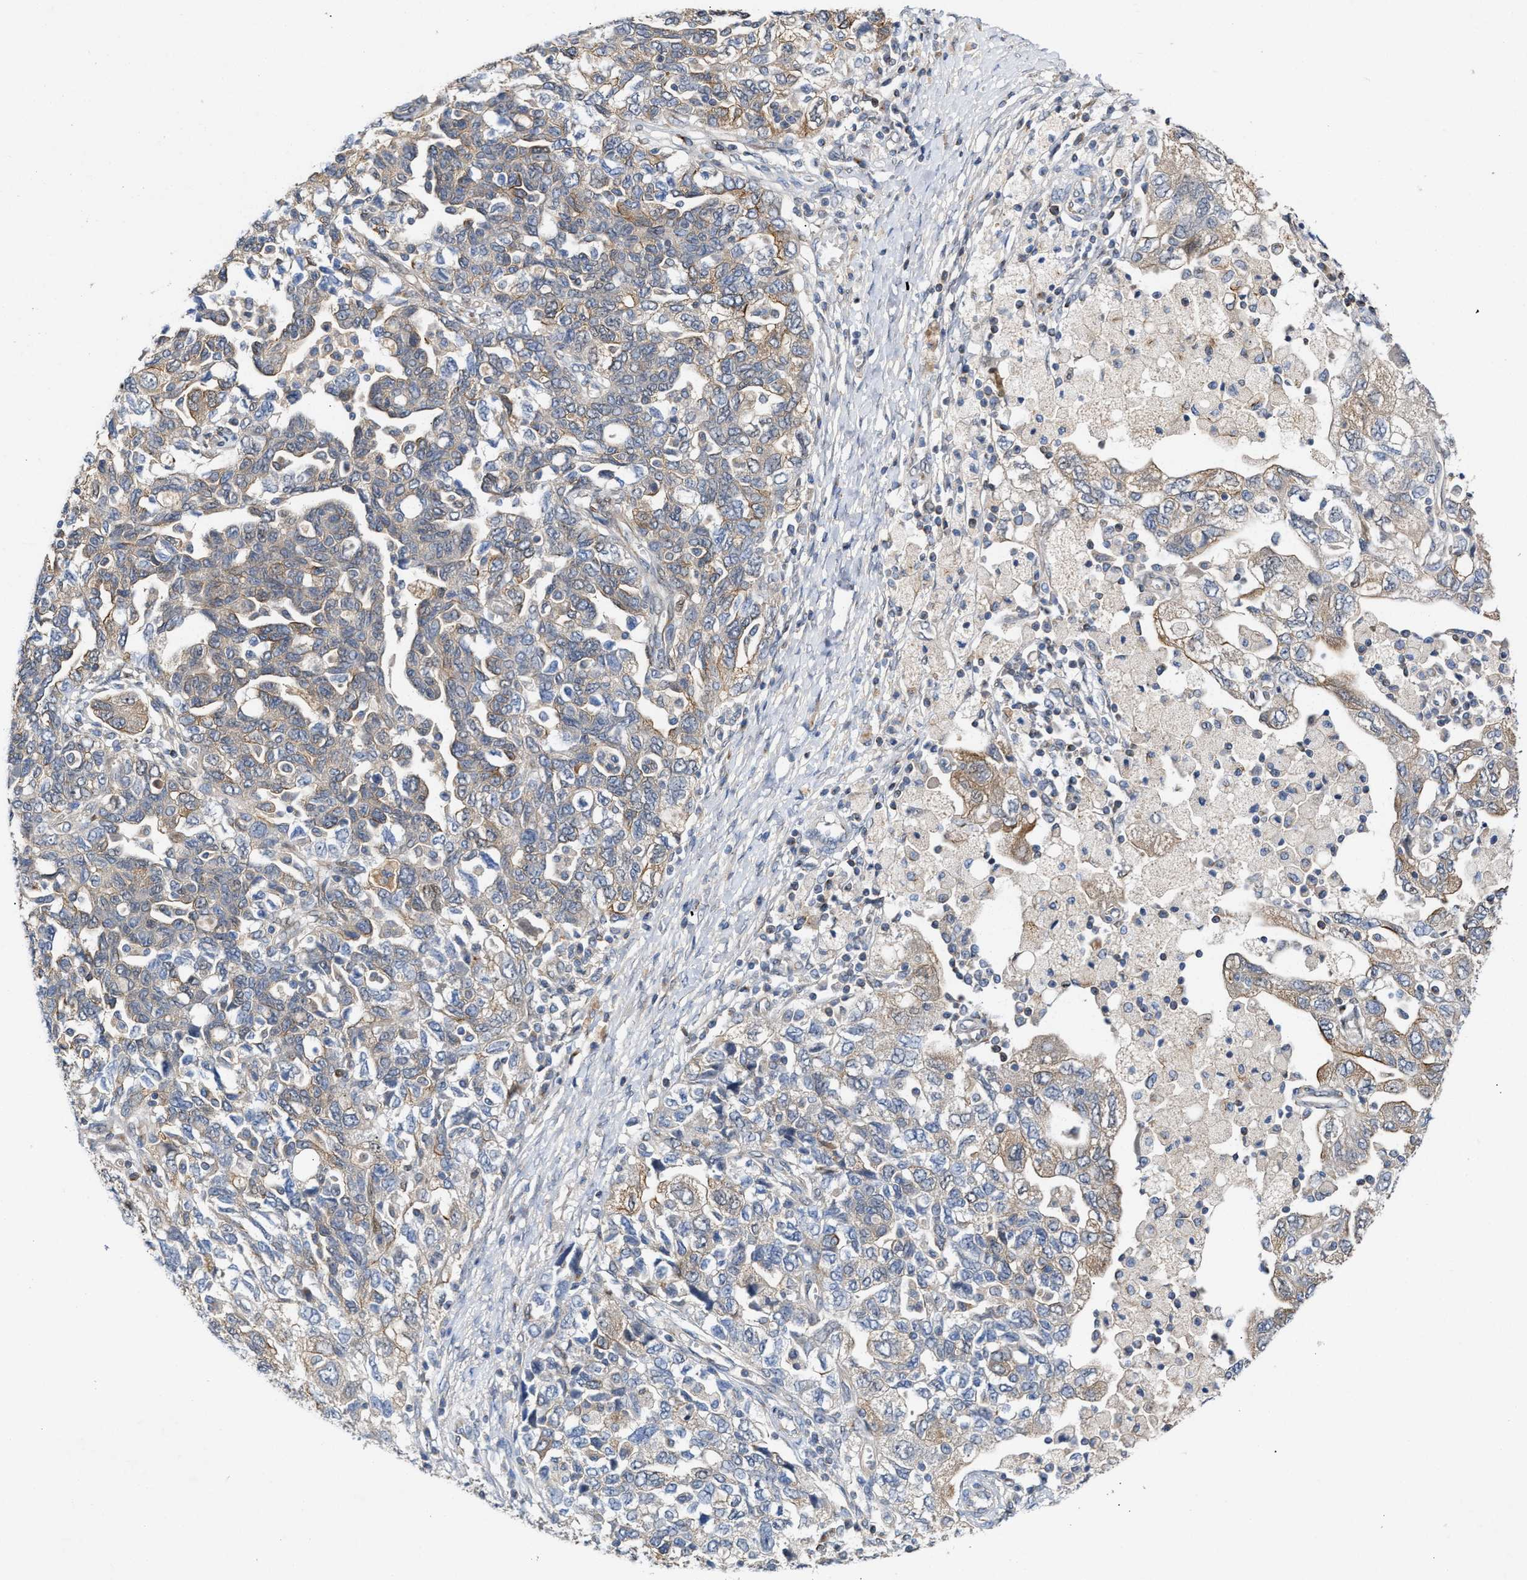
{"staining": {"intensity": "moderate", "quantity": "<25%", "location": "cytoplasmic/membranous"}, "tissue": "ovarian cancer", "cell_type": "Tumor cells", "image_type": "cancer", "snomed": [{"axis": "morphology", "description": "Carcinoma, NOS"}, {"axis": "morphology", "description": "Cystadenocarcinoma, serous, NOS"}, {"axis": "topography", "description": "Ovary"}], "caption": "Immunohistochemical staining of human ovarian cancer (serous cystadenocarcinoma) displays low levels of moderate cytoplasmic/membranous protein expression in about <25% of tumor cells.", "gene": "BBLN", "patient": {"sex": "female", "age": 69}}